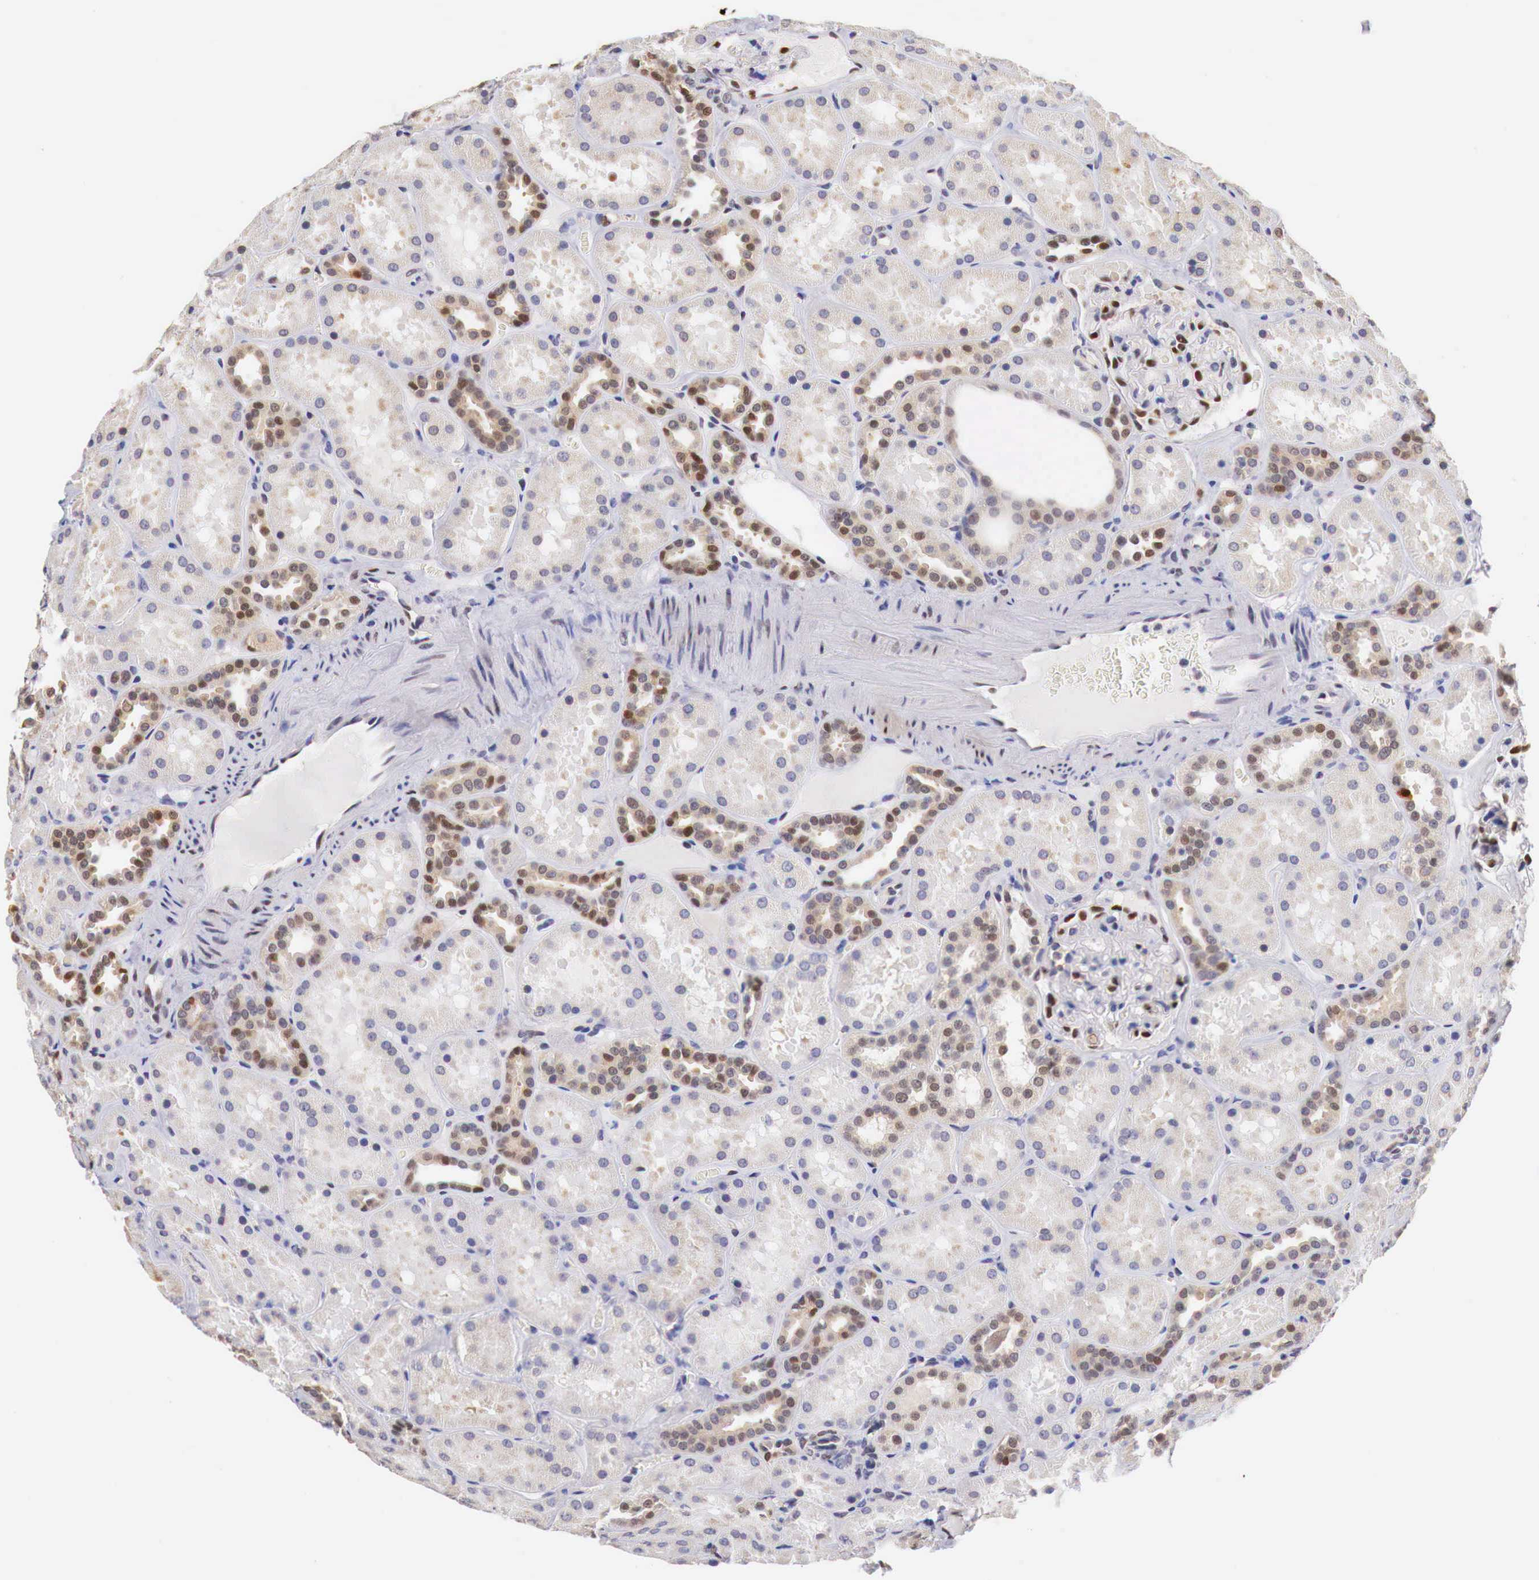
{"staining": {"intensity": "moderate", "quantity": "25%-75%", "location": "cytoplasmic/membranous,nuclear"}, "tissue": "kidney", "cell_type": "Cells in glomeruli", "image_type": "normal", "snomed": [{"axis": "morphology", "description": "Normal tissue, NOS"}, {"axis": "topography", "description": "Kidney"}], "caption": "Immunohistochemical staining of unremarkable kidney demonstrates 25%-75% levels of moderate cytoplasmic/membranous,nuclear protein expression in approximately 25%-75% of cells in glomeruli.", "gene": "PABIR2", "patient": {"sex": "female", "age": 52}}